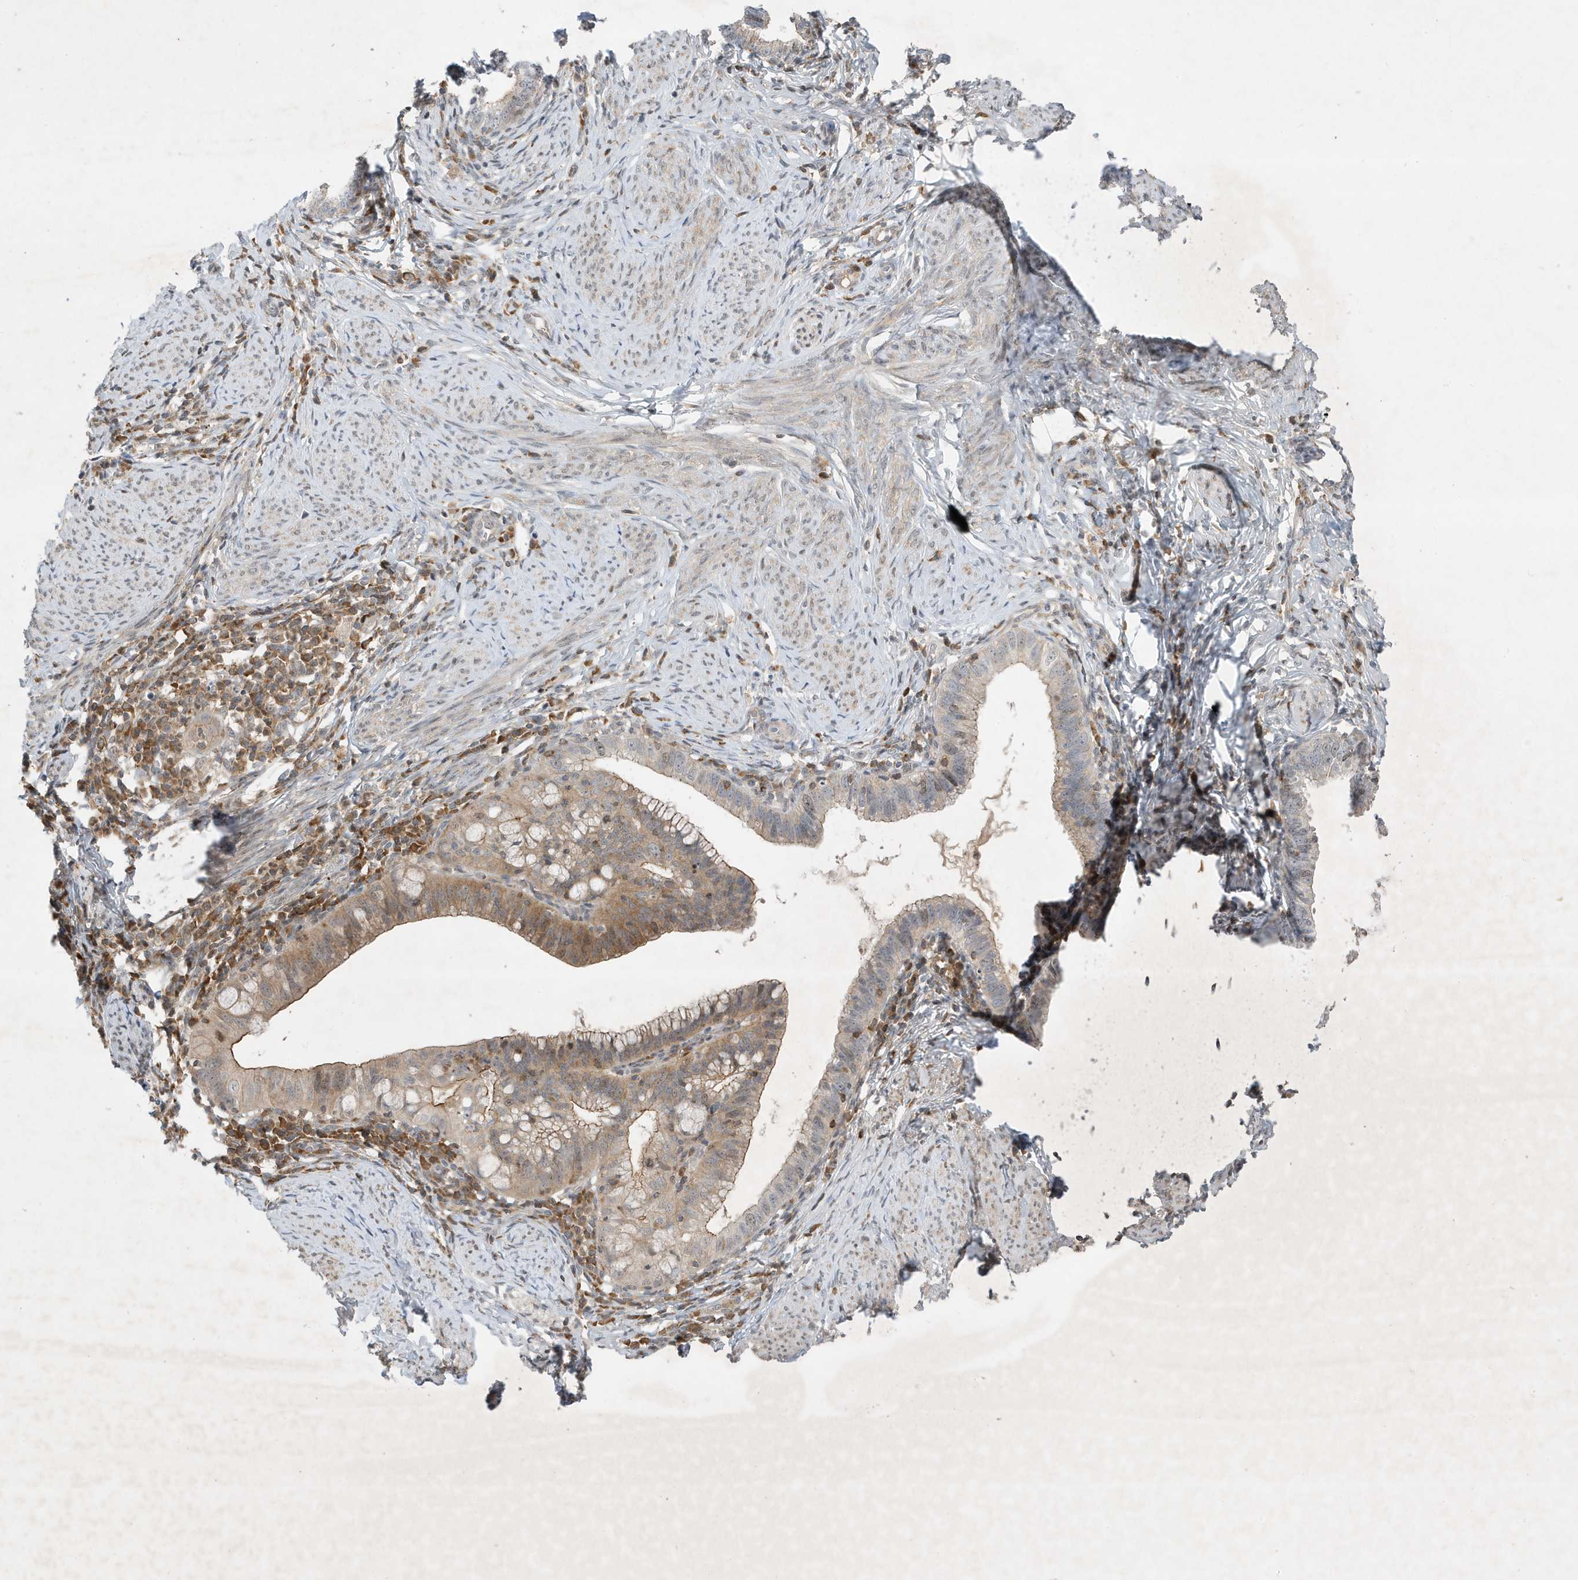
{"staining": {"intensity": "moderate", "quantity": "<25%", "location": "cytoplasmic/membranous"}, "tissue": "cervical cancer", "cell_type": "Tumor cells", "image_type": "cancer", "snomed": [{"axis": "morphology", "description": "Adenocarcinoma, NOS"}, {"axis": "topography", "description": "Cervix"}], "caption": "Human cervical cancer stained for a protein (brown) demonstrates moderate cytoplasmic/membranous positive positivity in approximately <25% of tumor cells.", "gene": "MAST3", "patient": {"sex": "female", "age": 36}}